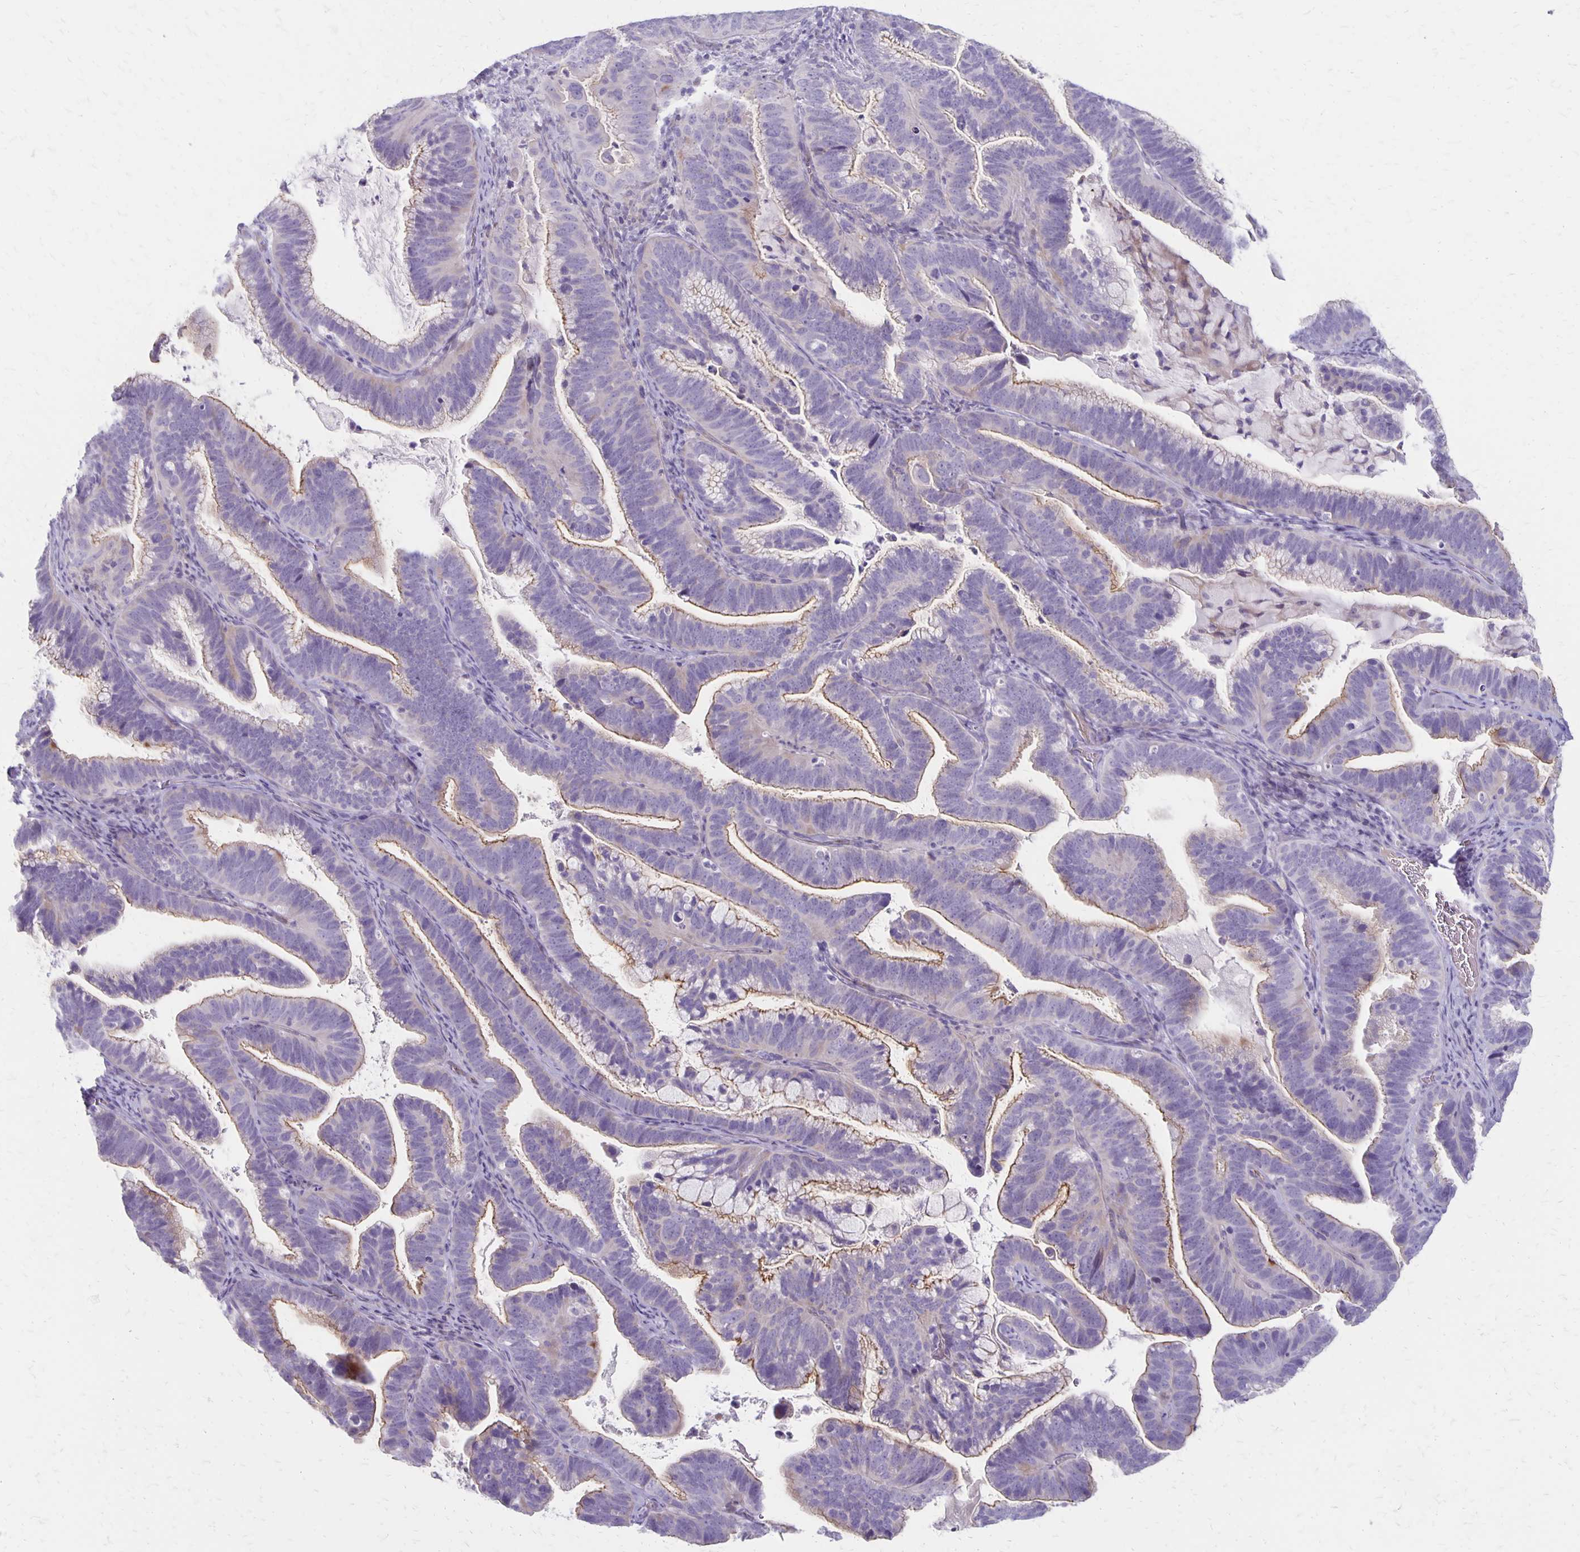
{"staining": {"intensity": "moderate", "quantity": "25%-75%", "location": "cytoplasmic/membranous"}, "tissue": "cervical cancer", "cell_type": "Tumor cells", "image_type": "cancer", "snomed": [{"axis": "morphology", "description": "Adenocarcinoma, NOS"}, {"axis": "topography", "description": "Cervix"}], "caption": "Moderate cytoplasmic/membranous staining for a protein is present in approximately 25%-75% of tumor cells of cervical cancer using immunohistochemistry (IHC).", "gene": "HOMER1", "patient": {"sex": "female", "age": 61}}